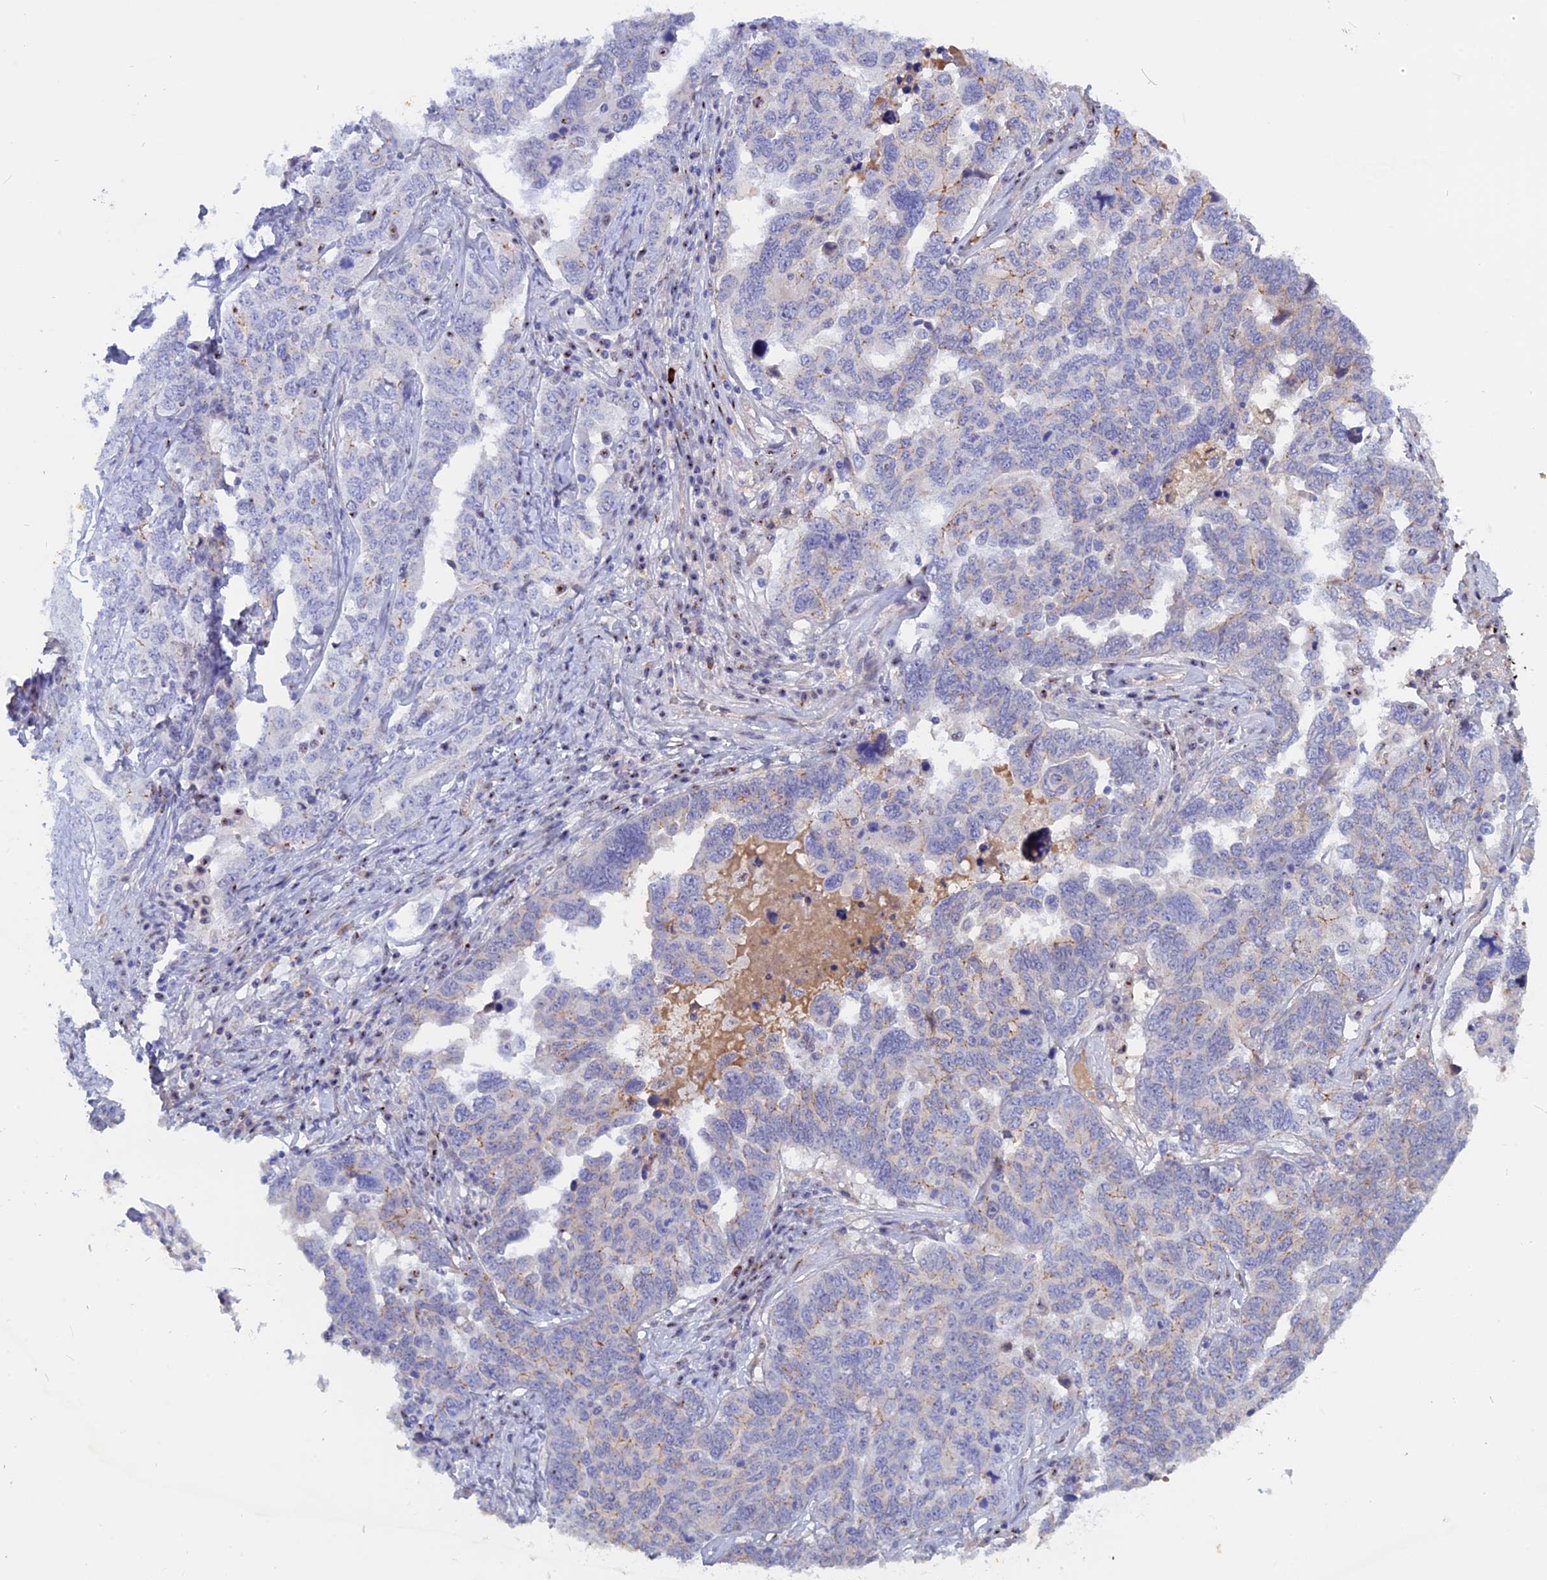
{"staining": {"intensity": "weak", "quantity": "<25%", "location": "cytoplasmic/membranous"}, "tissue": "ovarian cancer", "cell_type": "Tumor cells", "image_type": "cancer", "snomed": [{"axis": "morphology", "description": "Carcinoma, endometroid"}, {"axis": "topography", "description": "Ovary"}], "caption": "A photomicrograph of ovarian endometroid carcinoma stained for a protein reveals no brown staining in tumor cells. (Immunohistochemistry, brightfield microscopy, high magnification).", "gene": "GK5", "patient": {"sex": "female", "age": 62}}